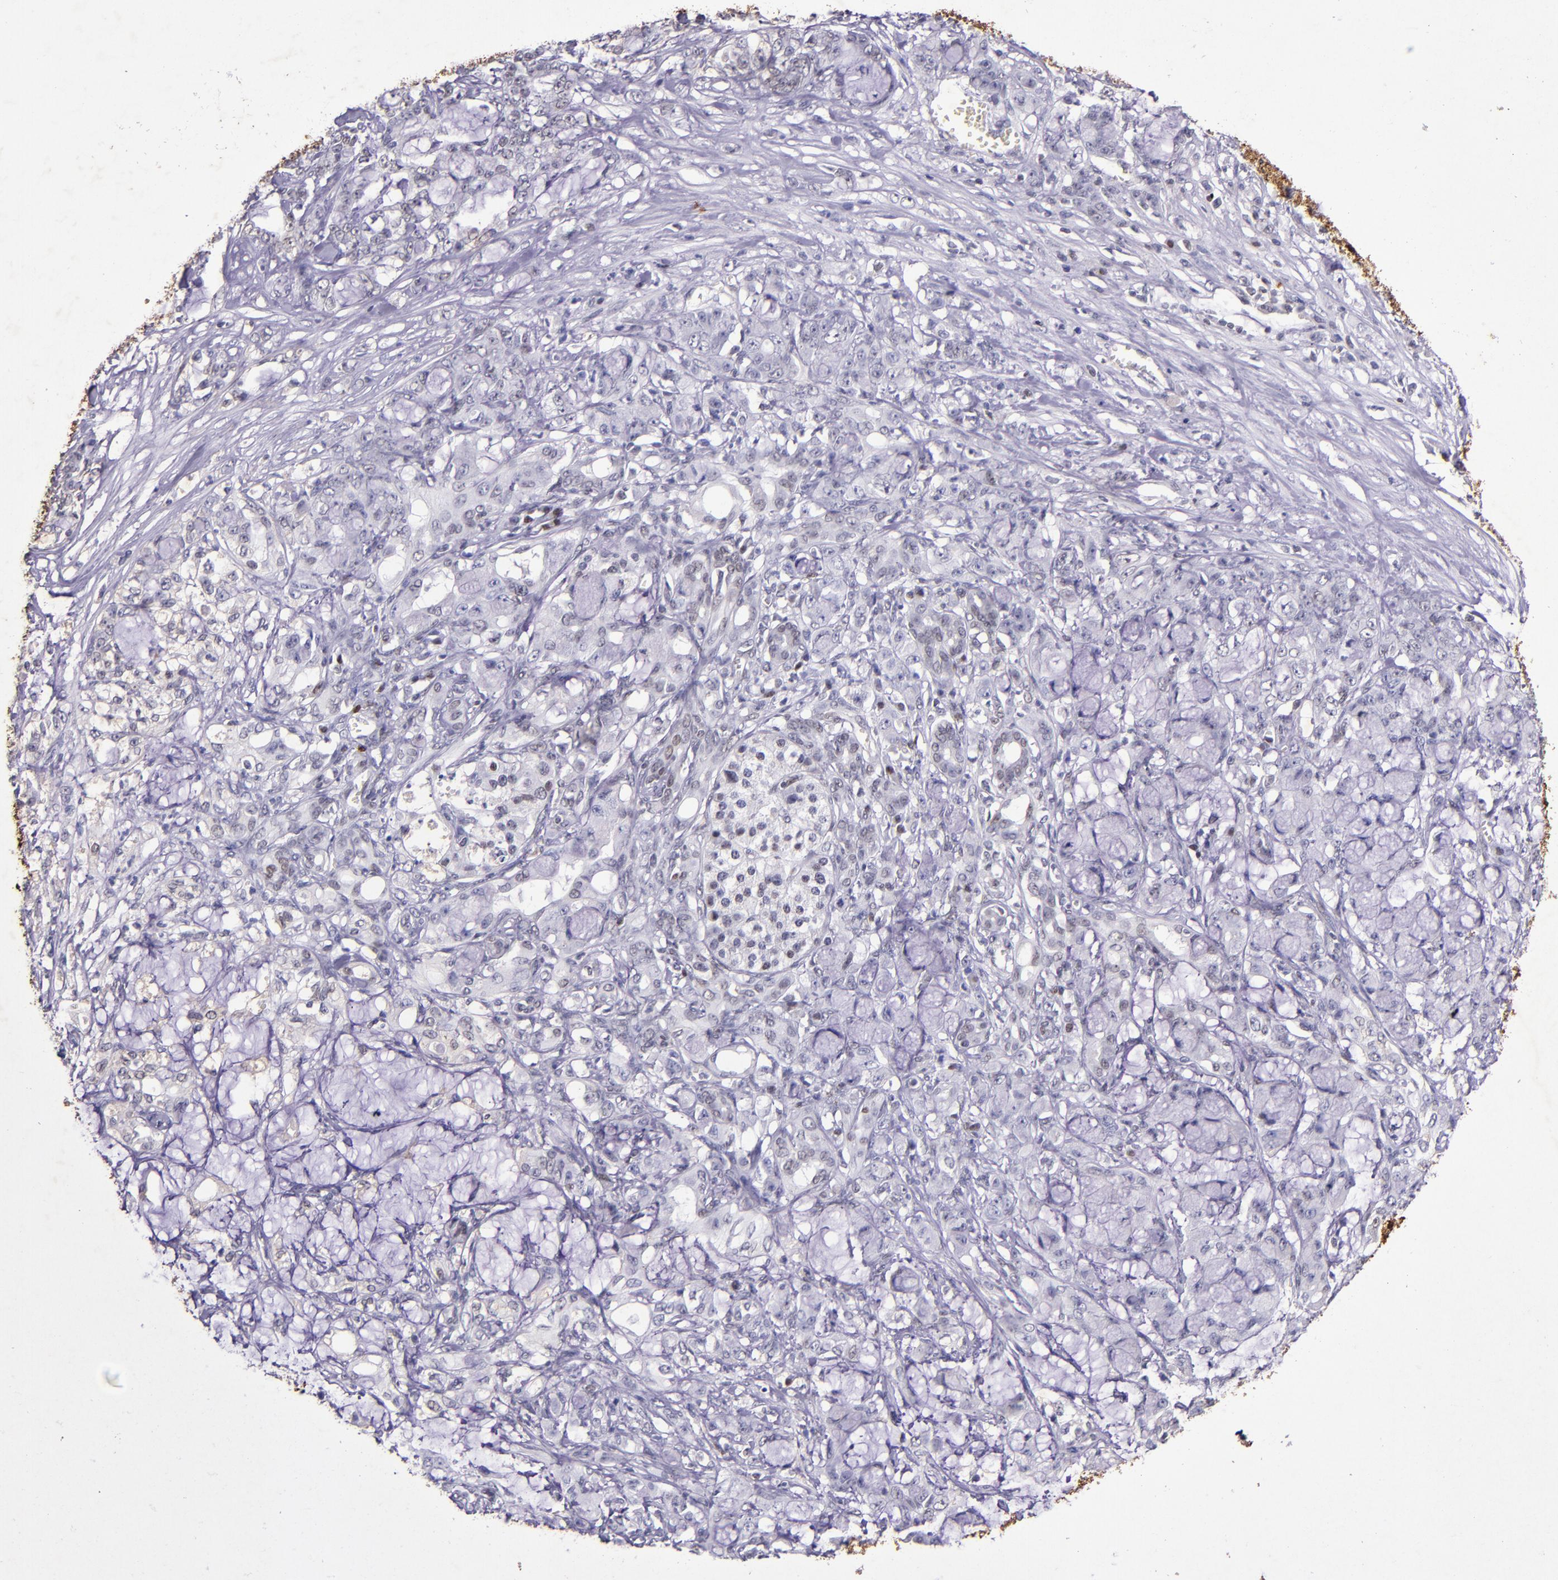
{"staining": {"intensity": "negative", "quantity": "none", "location": "none"}, "tissue": "pancreatic cancer", "cell_type": "Tumor cells", "image_type": "cancer", "snomed": [{"axis": "morphology", "description": "Adenocarcinoma, NOS"}, {"axis": "topography", "description": "Pancreas"}], "caption": "Immunohistochemistry (IHC) histopathology image of neoplastic tissue: pancreatic adenocarcinoma stained with DAB (3,3'-diaminobenzidine) shows no significant protein expression in tumor cells.", "gene": "MGMT", "patient": {"sex": "female", "age": 73}}